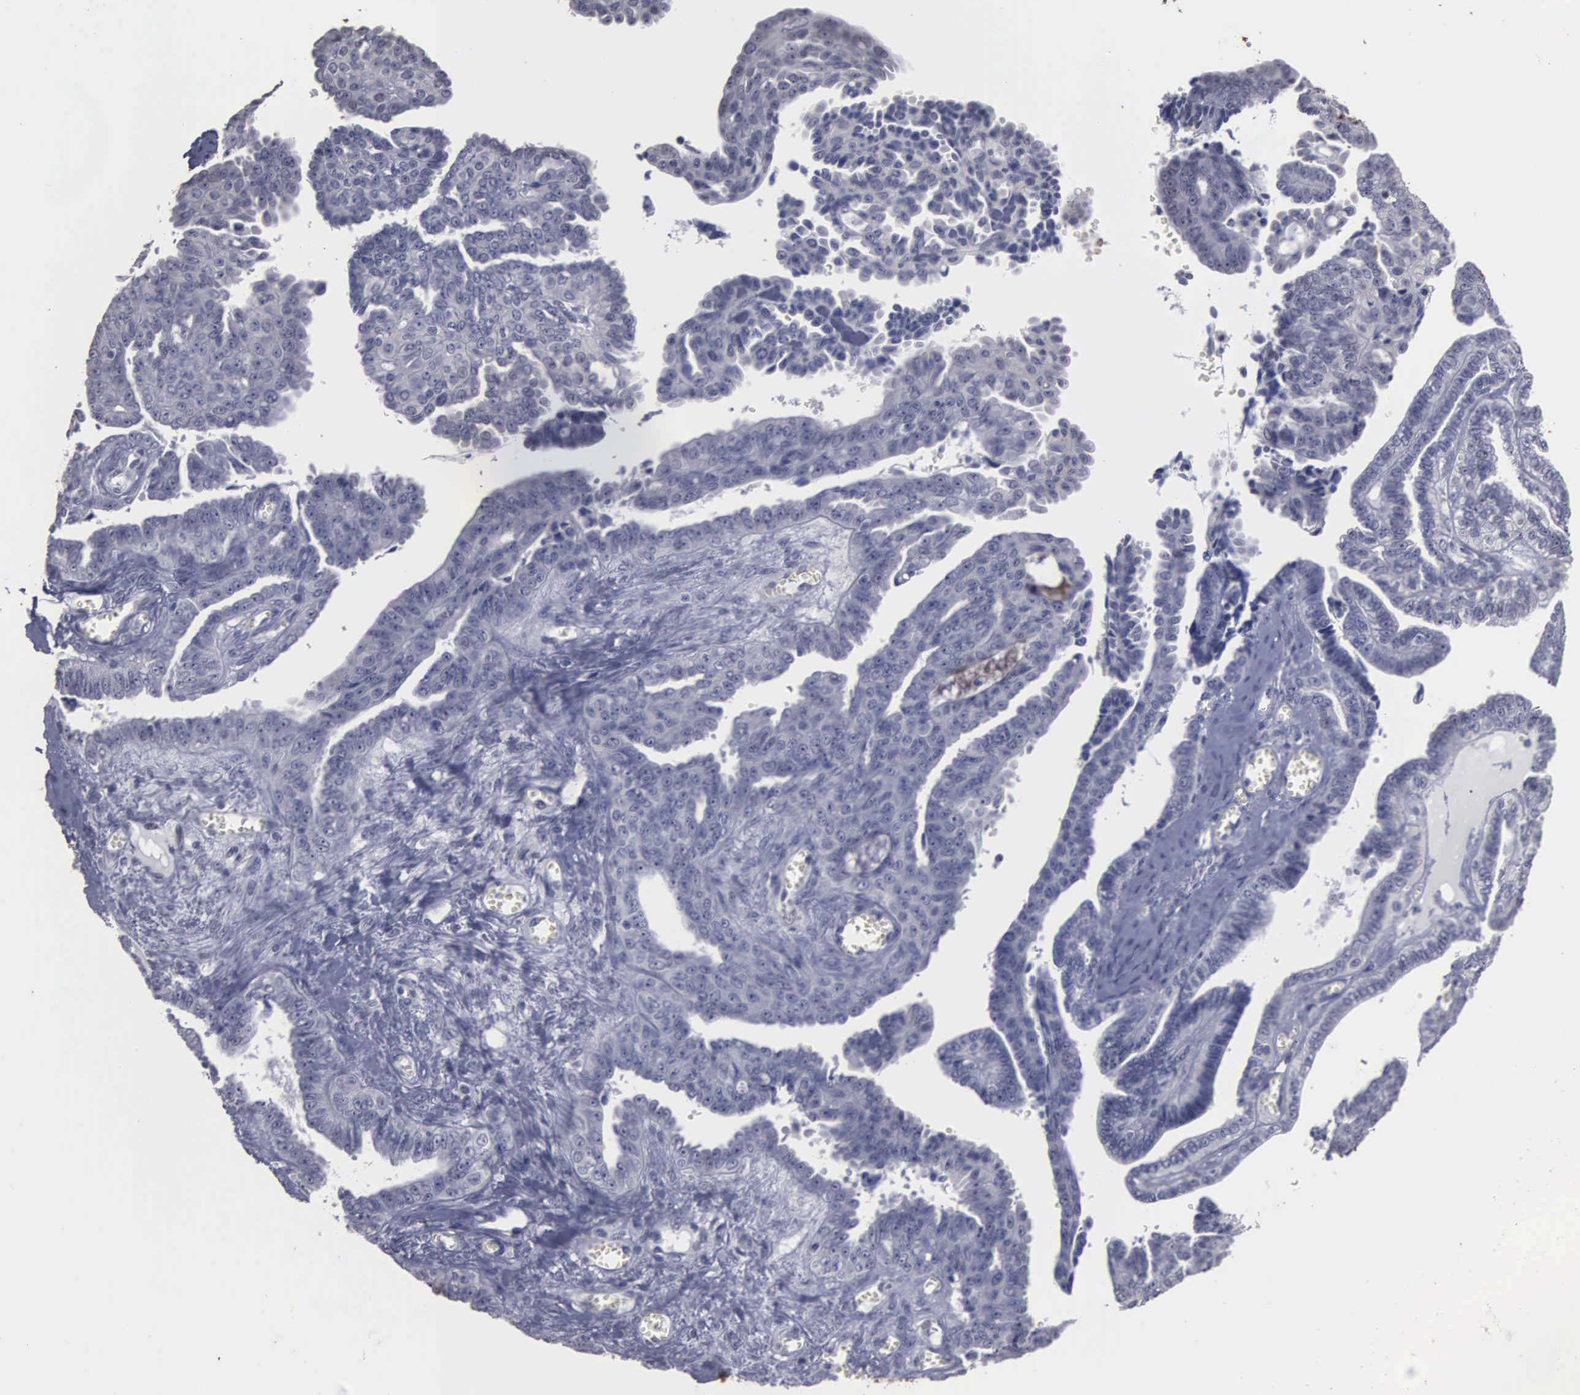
{"staining": {"intensity": "negative", "quantity": "none", "location": "none"}, "tissue": "ovarian cancer", "cell_type": "Tumor cells", "image_type": "cancer", "snomed": [{"axis": "morphology", "description": "Cystadenocarcinoma, serous, NOS"}, {"axis": "topography", "description": "Ovary"}], "caption": "This is a histopathology image of immunohistochemistry (IHC) staining of ovarian cancer (serous cystadenocarcinoma), which shows no expression in tumor cells. (DAB (3,3'-diaminobenzidine) IHC visualized using brightfield microscopy, high magnification).", "gene": "UPB1", "patient": {"sex": "female", "age": 71}}